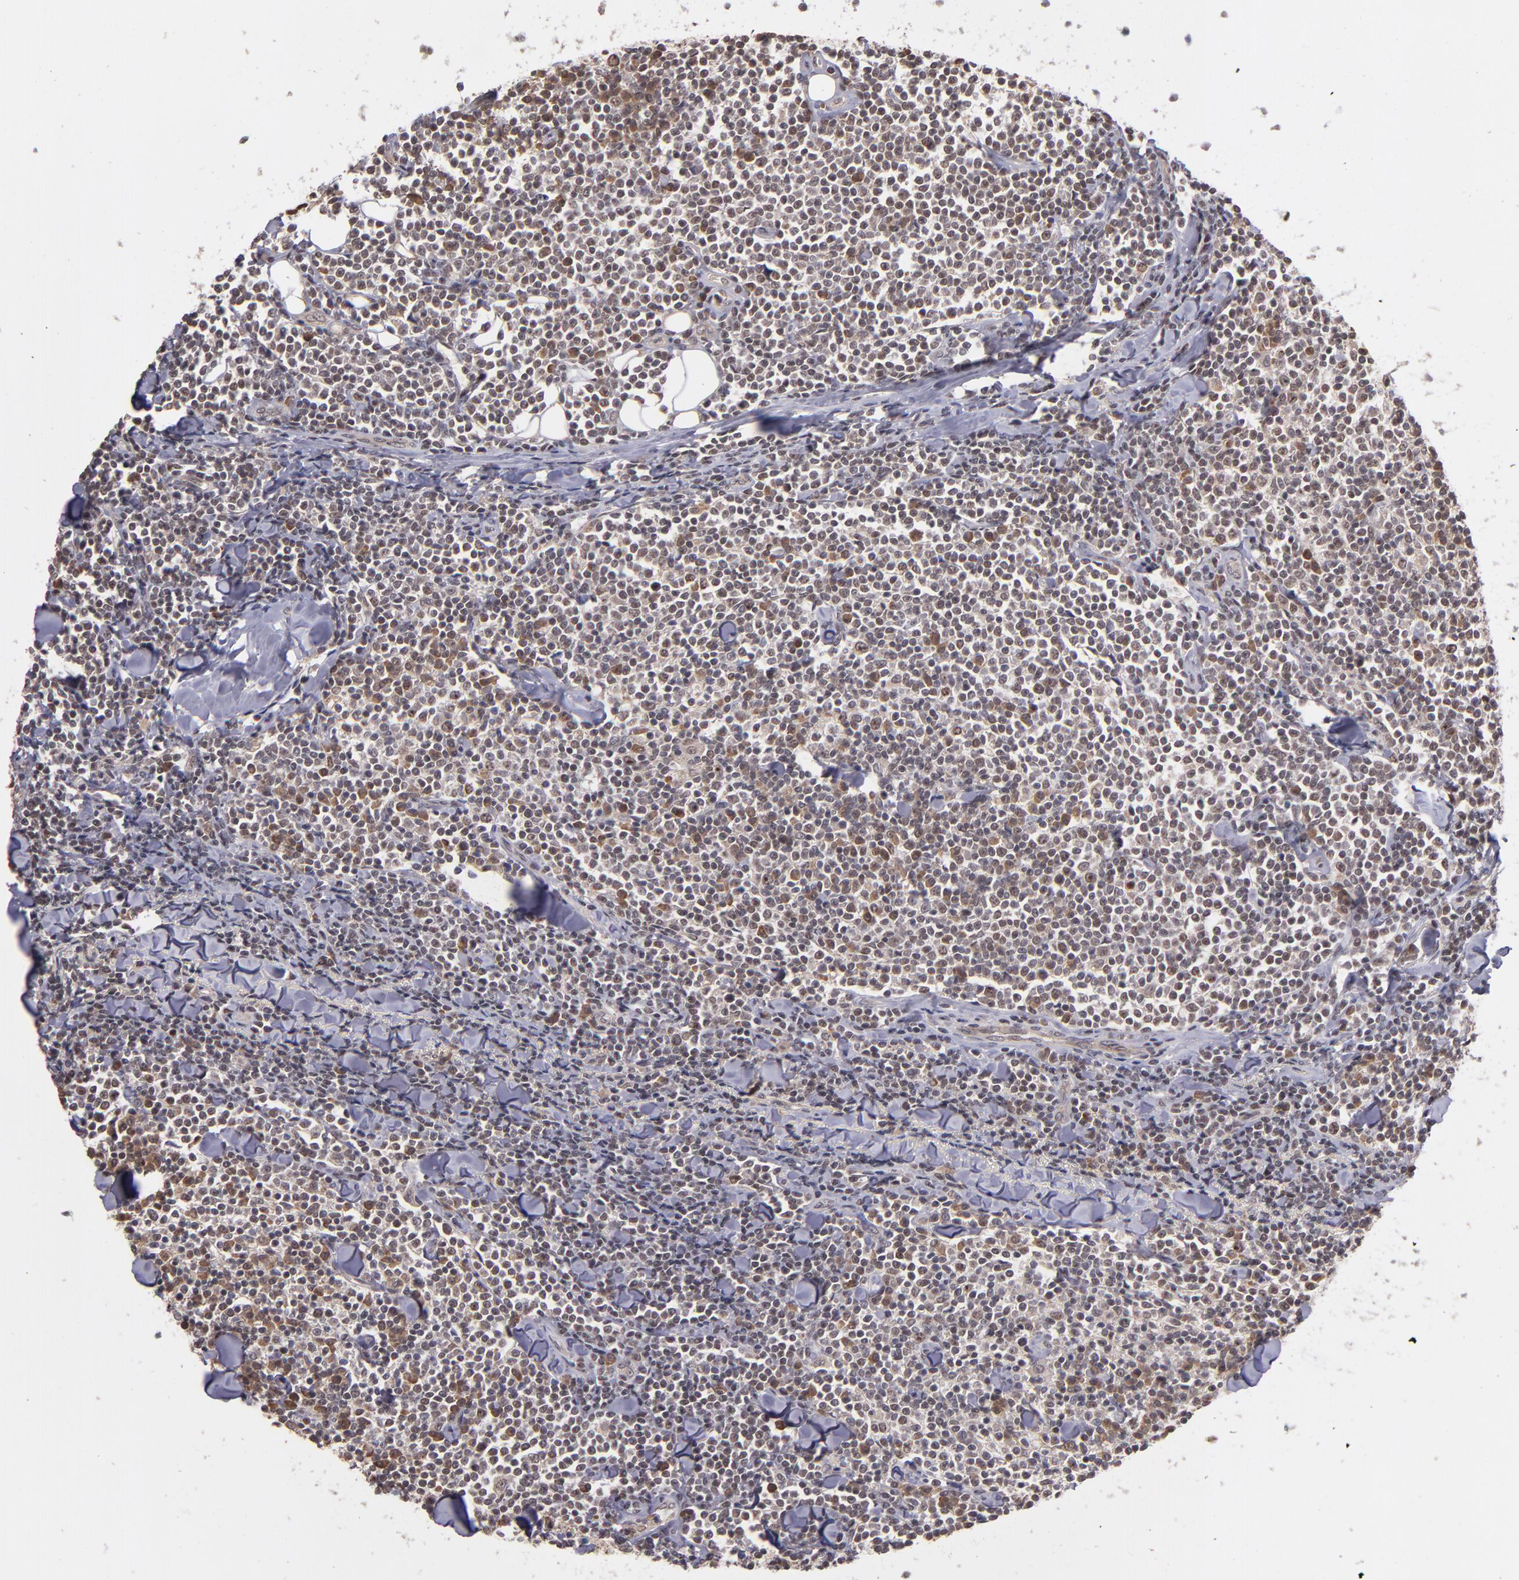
{"staining": {"intensity": "moderate", "quantity": ">75%", "location": "nuclear"}, "tissue": "lymphoma", "cell_type": "Tumor cells", "image_type": "cancer", "snomed": [{"axis": "morphology", "description": "Malignant lymphoma, non-Hodgkin's type, Low grade"}, {"axis": "topography", "description": "Soft tissue"}], "caption": "Immunohistochemistry staining of low-grade malignant lymphoma, non-Hodgkin's type, which reveals medium levels of moderate nuclear expression in approximately >75% of tumor cells indicating moderate nuclear protein expression. The staining was performed using DAB (3,3'-diaminobenzidine) (brown) for protein detection and nuclei were counterstained in hematoxylin (blue).", "gene": "ABHD12B", "patient": {"sex": "male", "age": 92}}